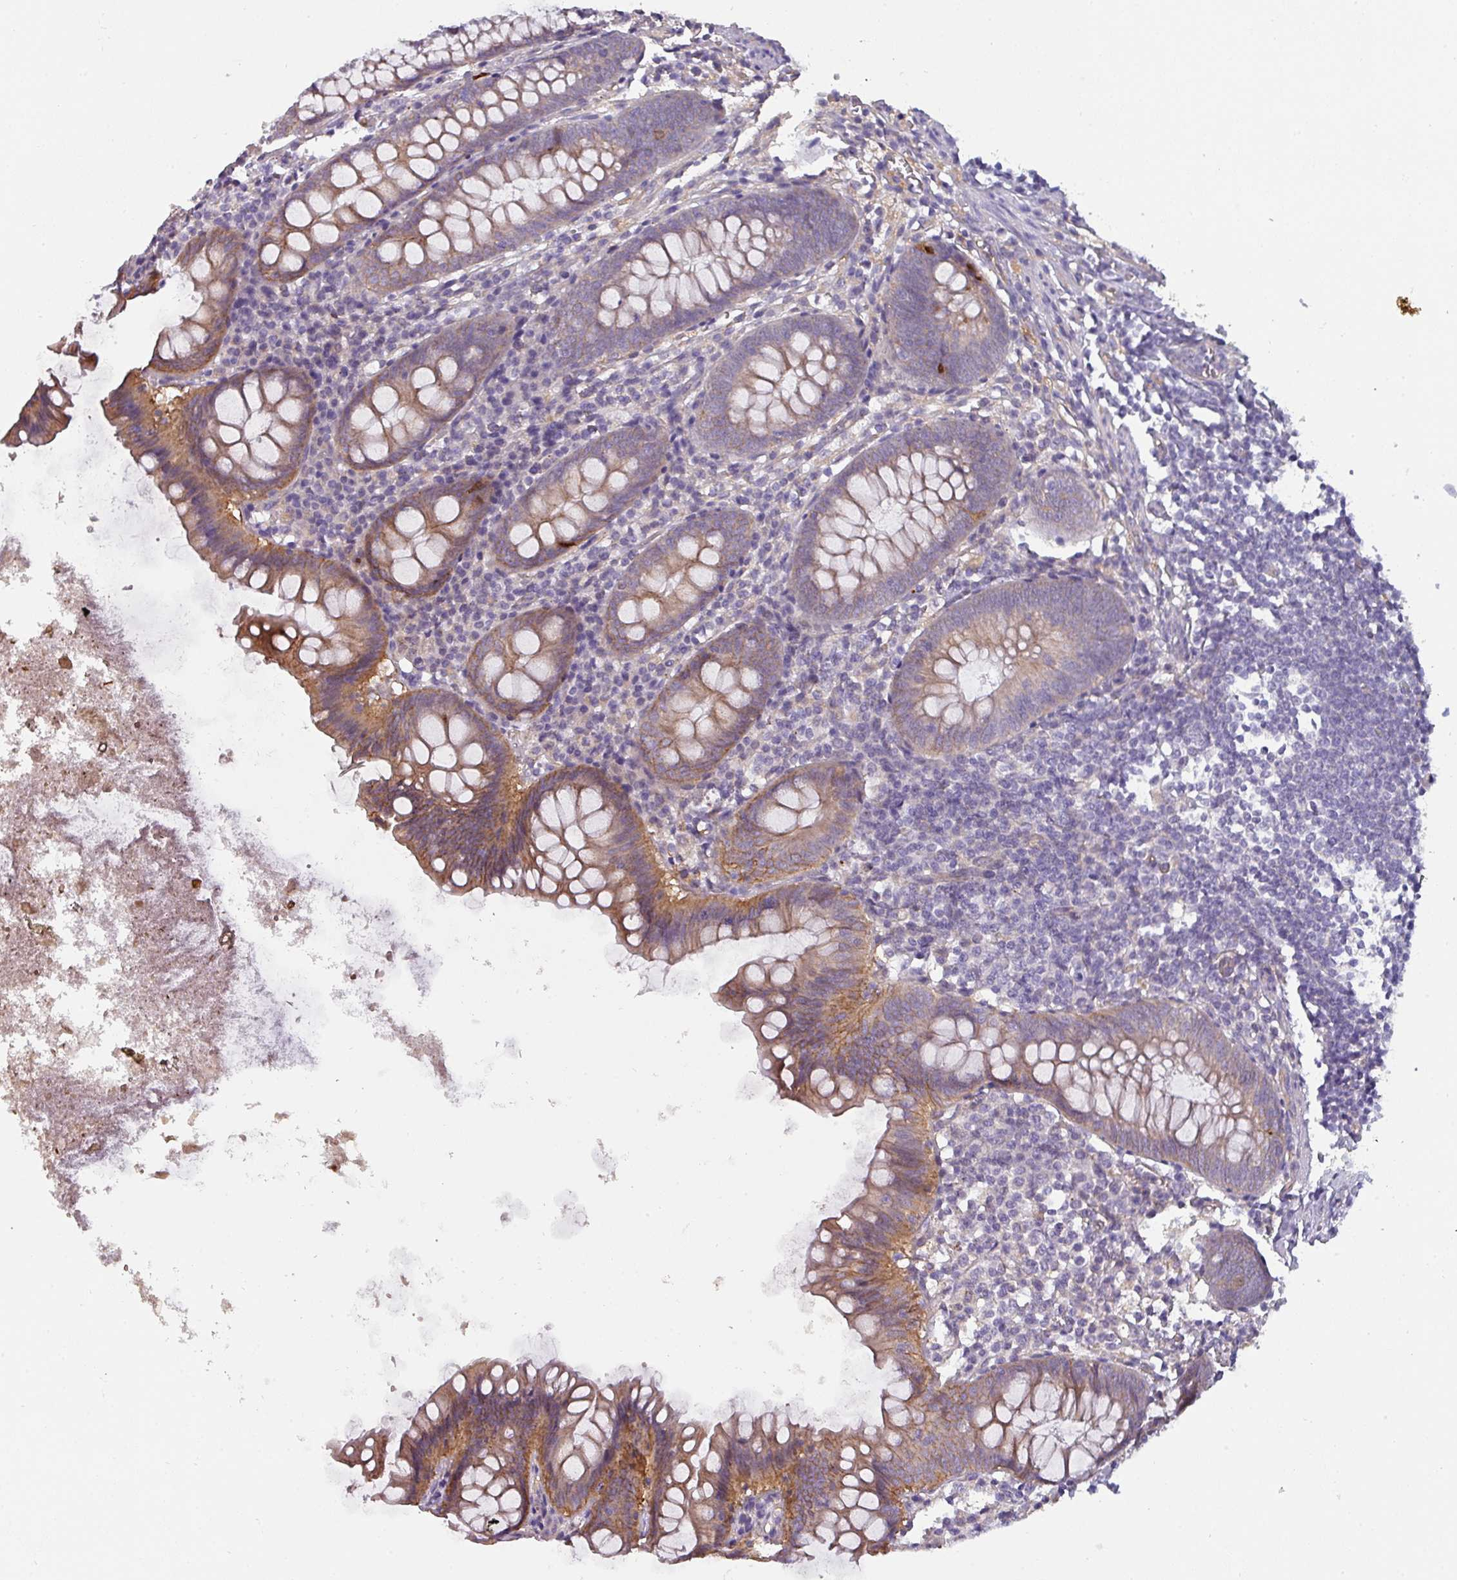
{"staining": {"intensity": "moderate", "quantity": ">75%", "location": "cytoplasmic/membranous"}, "tissue": "appendix", "cell_type": "Glandular cells", "image_type": "normal", "snomed": [{"axis": "morphology", "description": "Normal tissue, NOS"}, {"axis": "topography", "description": "Appendix"}], "caption": "Moderate cytoplasmic/membranous expression for a protein is present in about >75% of glandular cells of benign appendix using IHC.", "gene": "BUD23", "patient": {"sex": "female", "age": 51}}